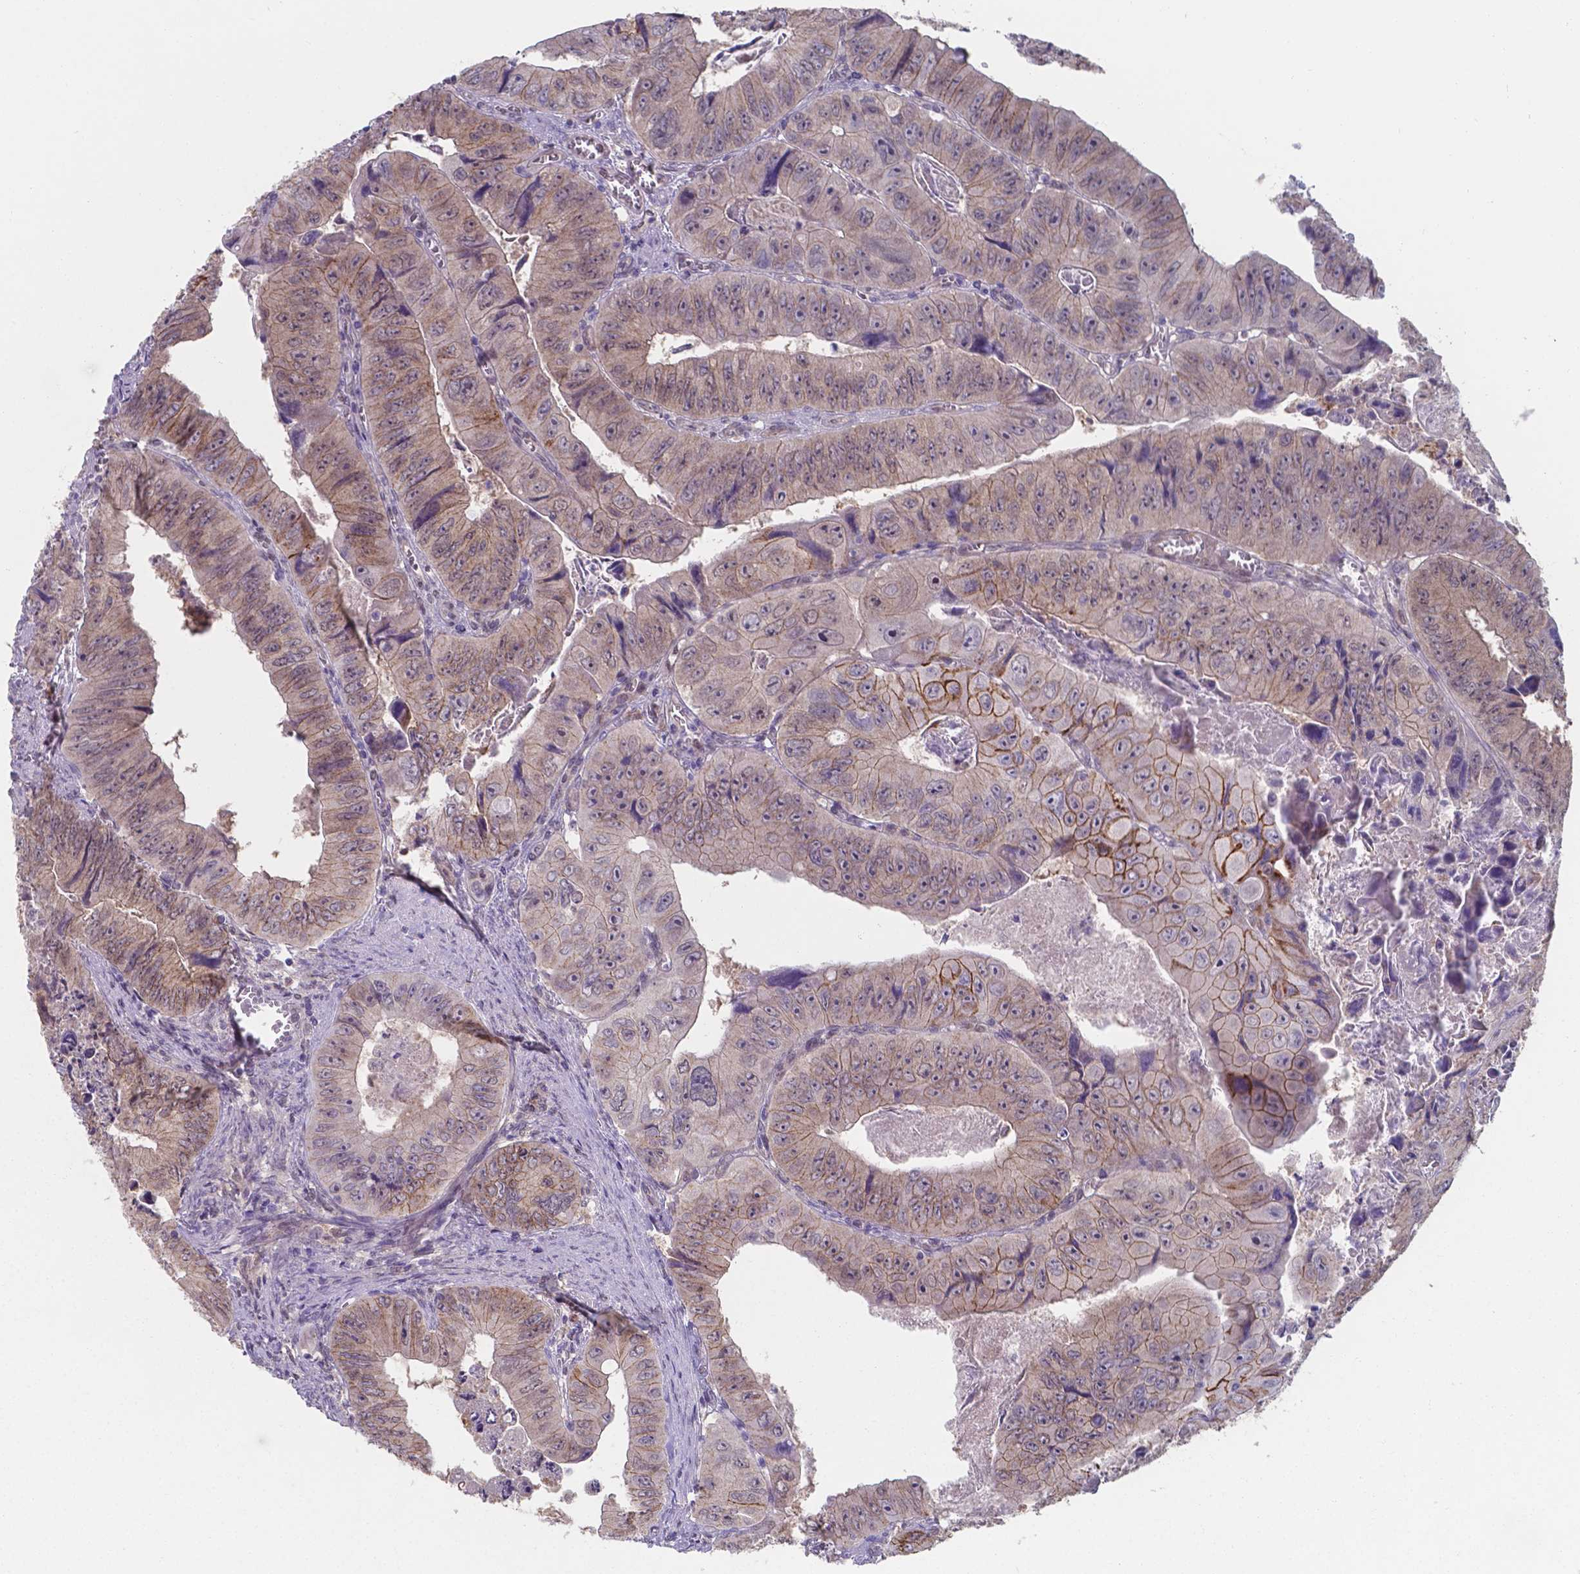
{"staining": {"intensity": "moderate", "quantity": "25%-75%", "location": "cytoplasmic/membranous"}, "tissue": "colorectal cancer", "cell_type": "Tumor cells", "image_type": "cancer", "snomed": [{"axis": "morphology", "description": "Adenocarcinoma, NOS"}, {"axis": "topography", "description": "Colon"}], "caption": "An image of adenocarcinoma (colorectal) stained for a protein exhibits moderate cytoplasmic/membranous brown staining in tumor cells.", "gene": "UBE2E2", "patient": {"sex": "female", "age": 84}}